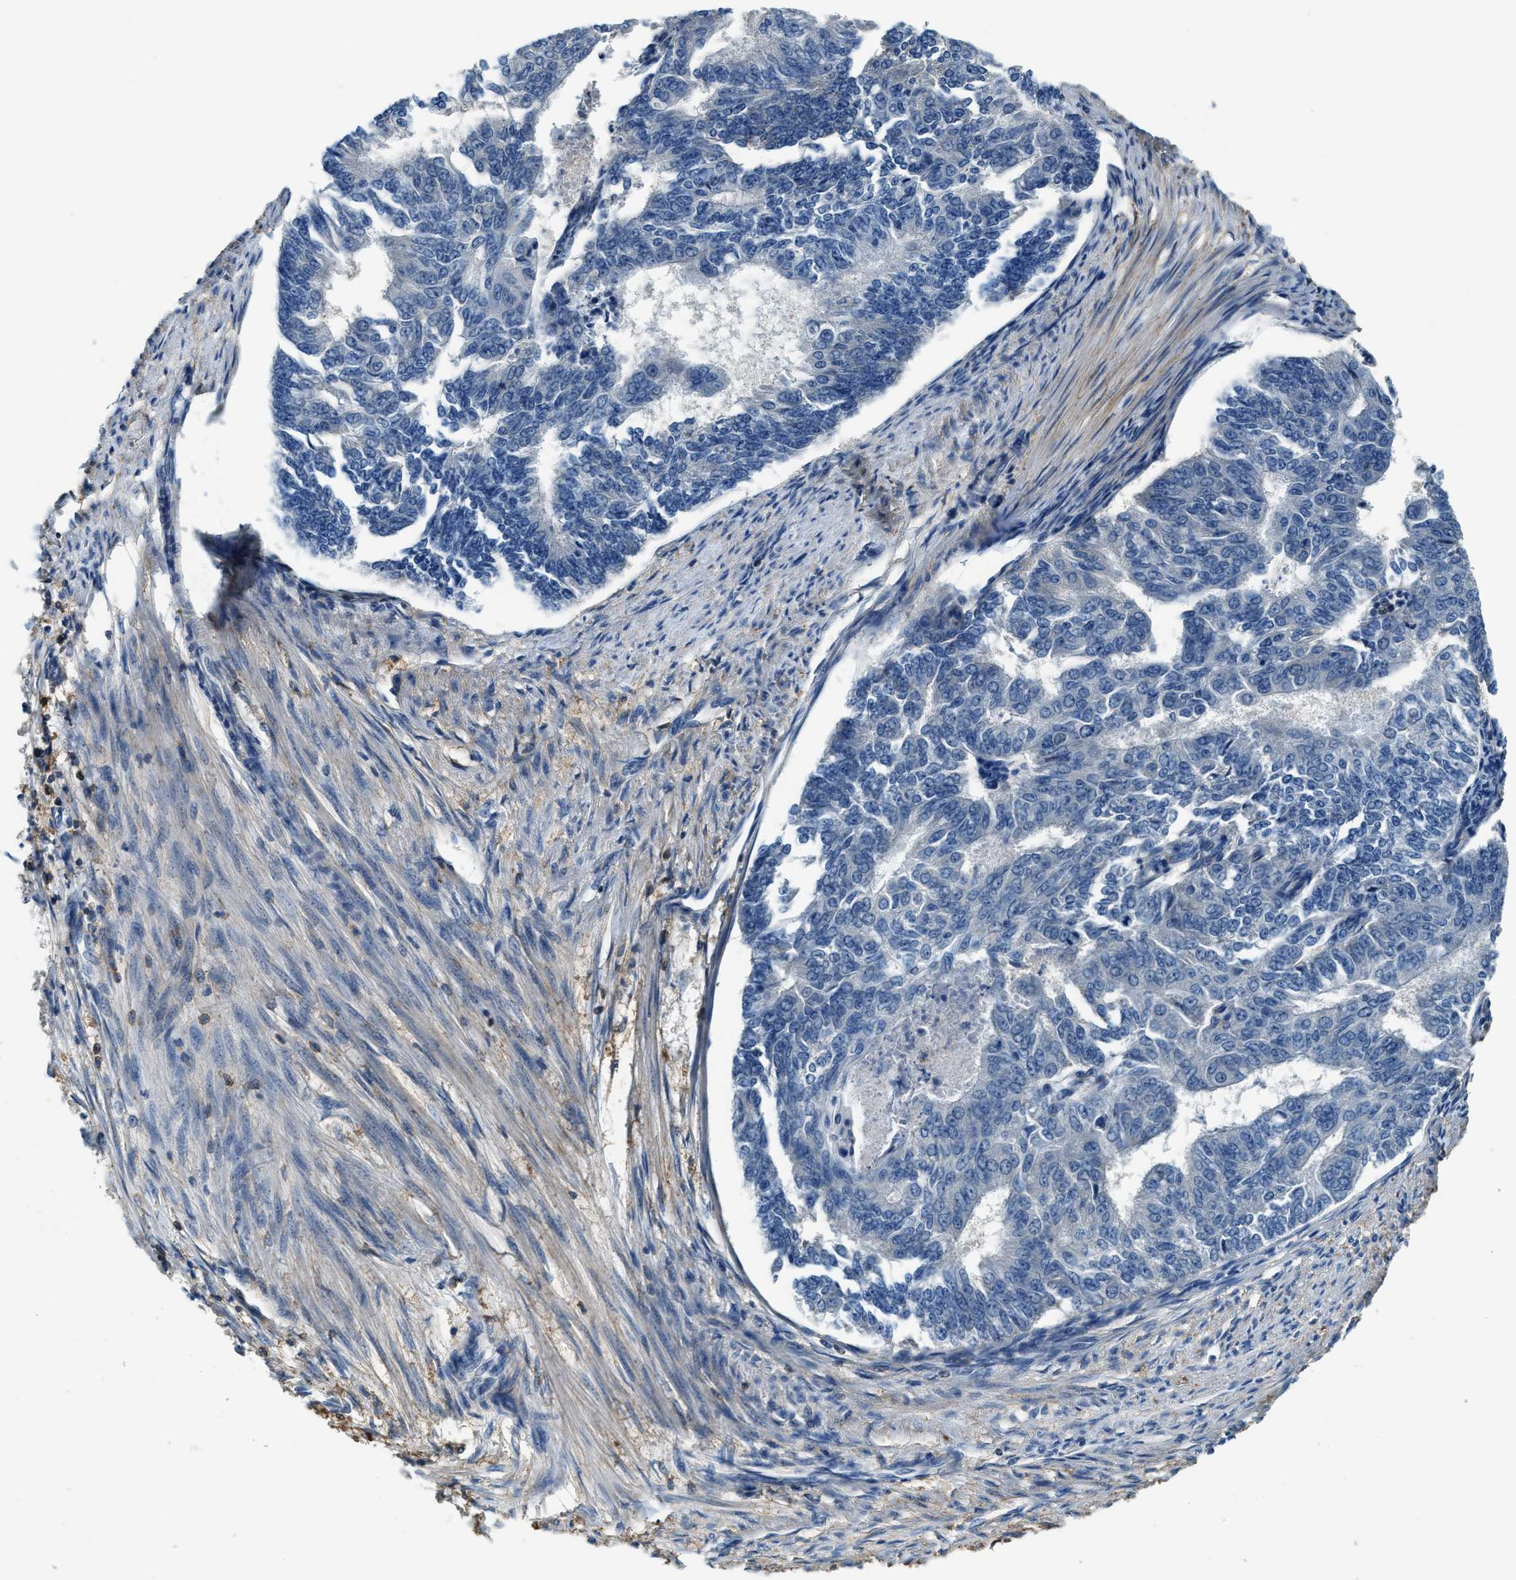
{"staining": {"intensity": "negative", "quantity": "none", "location": "none"}, "tissue": "endometrial cancer", "cell_type": "Tumor cells", "image_type": "cancer", "snomed": [{"axis": "morphology", "description": "Adenocarcinoma, NOS"}, {"axis": "topography", "description": "Endometrium"}], "caption": "Endometrial adenocarcinoma was stained to show a protein in brown. There is no significant staining in tumor cells.", "gene": "MYO1G", "patient": {"sex": "female", "age": 32}}